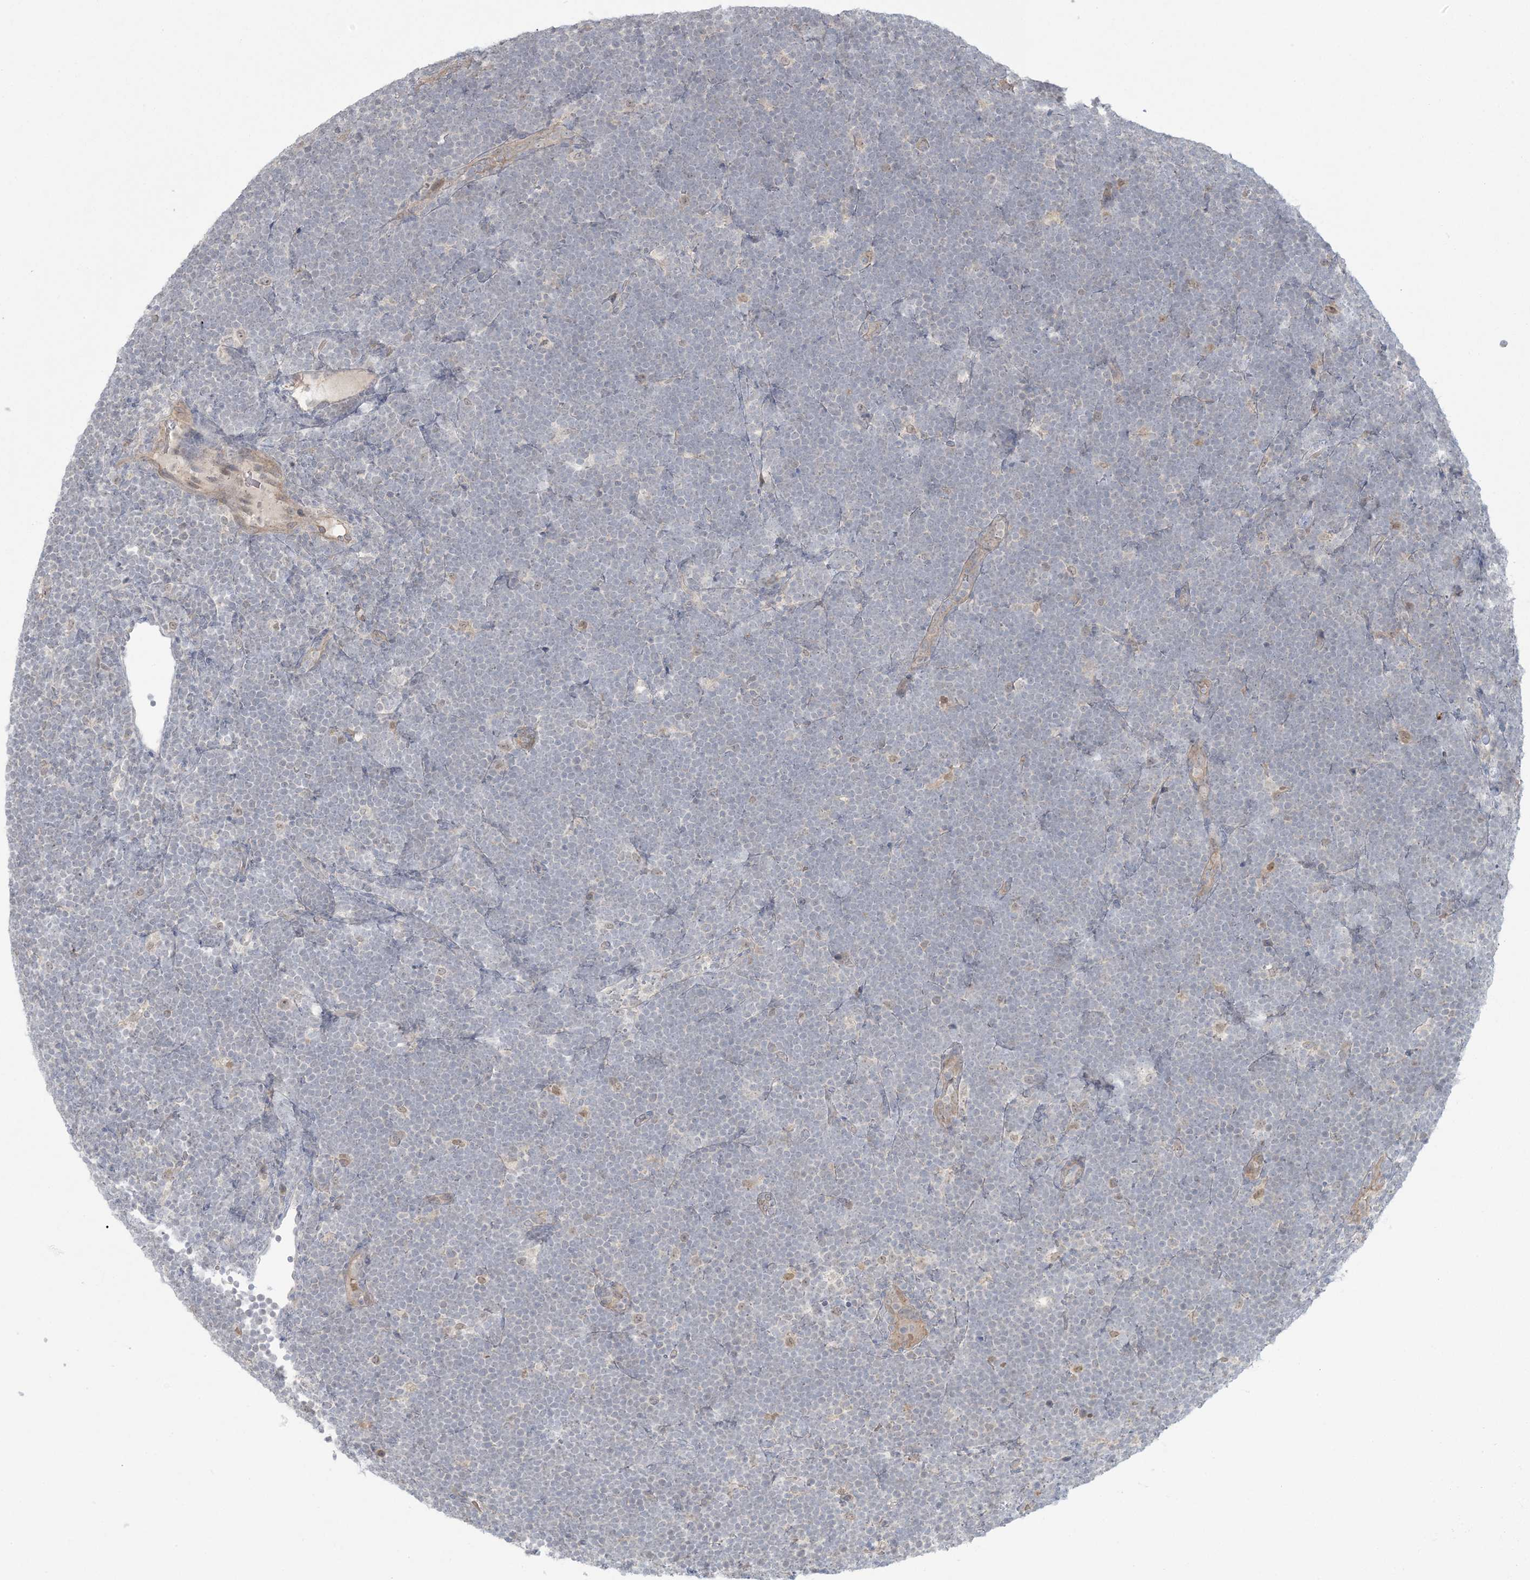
{"staining": {"intensity": "negative", "quantity": "none", "location": "none"}, "tissue": "lymphoma", "cell_type": "Tumor cells", "image_type": "cancer", "snomed": [{"axis": "morphology", "description": "Malignant lymphoma, non-Hodgkin's type, High grade"}, {"axis": "topography", "description": "Lymph node"}], "caption": "Immunohistochemistry (IHC) of human lymphoma displays no staining in tumor cells.", "gene": "NRBP2", "patient": {"sex": "male", "age": 13}}